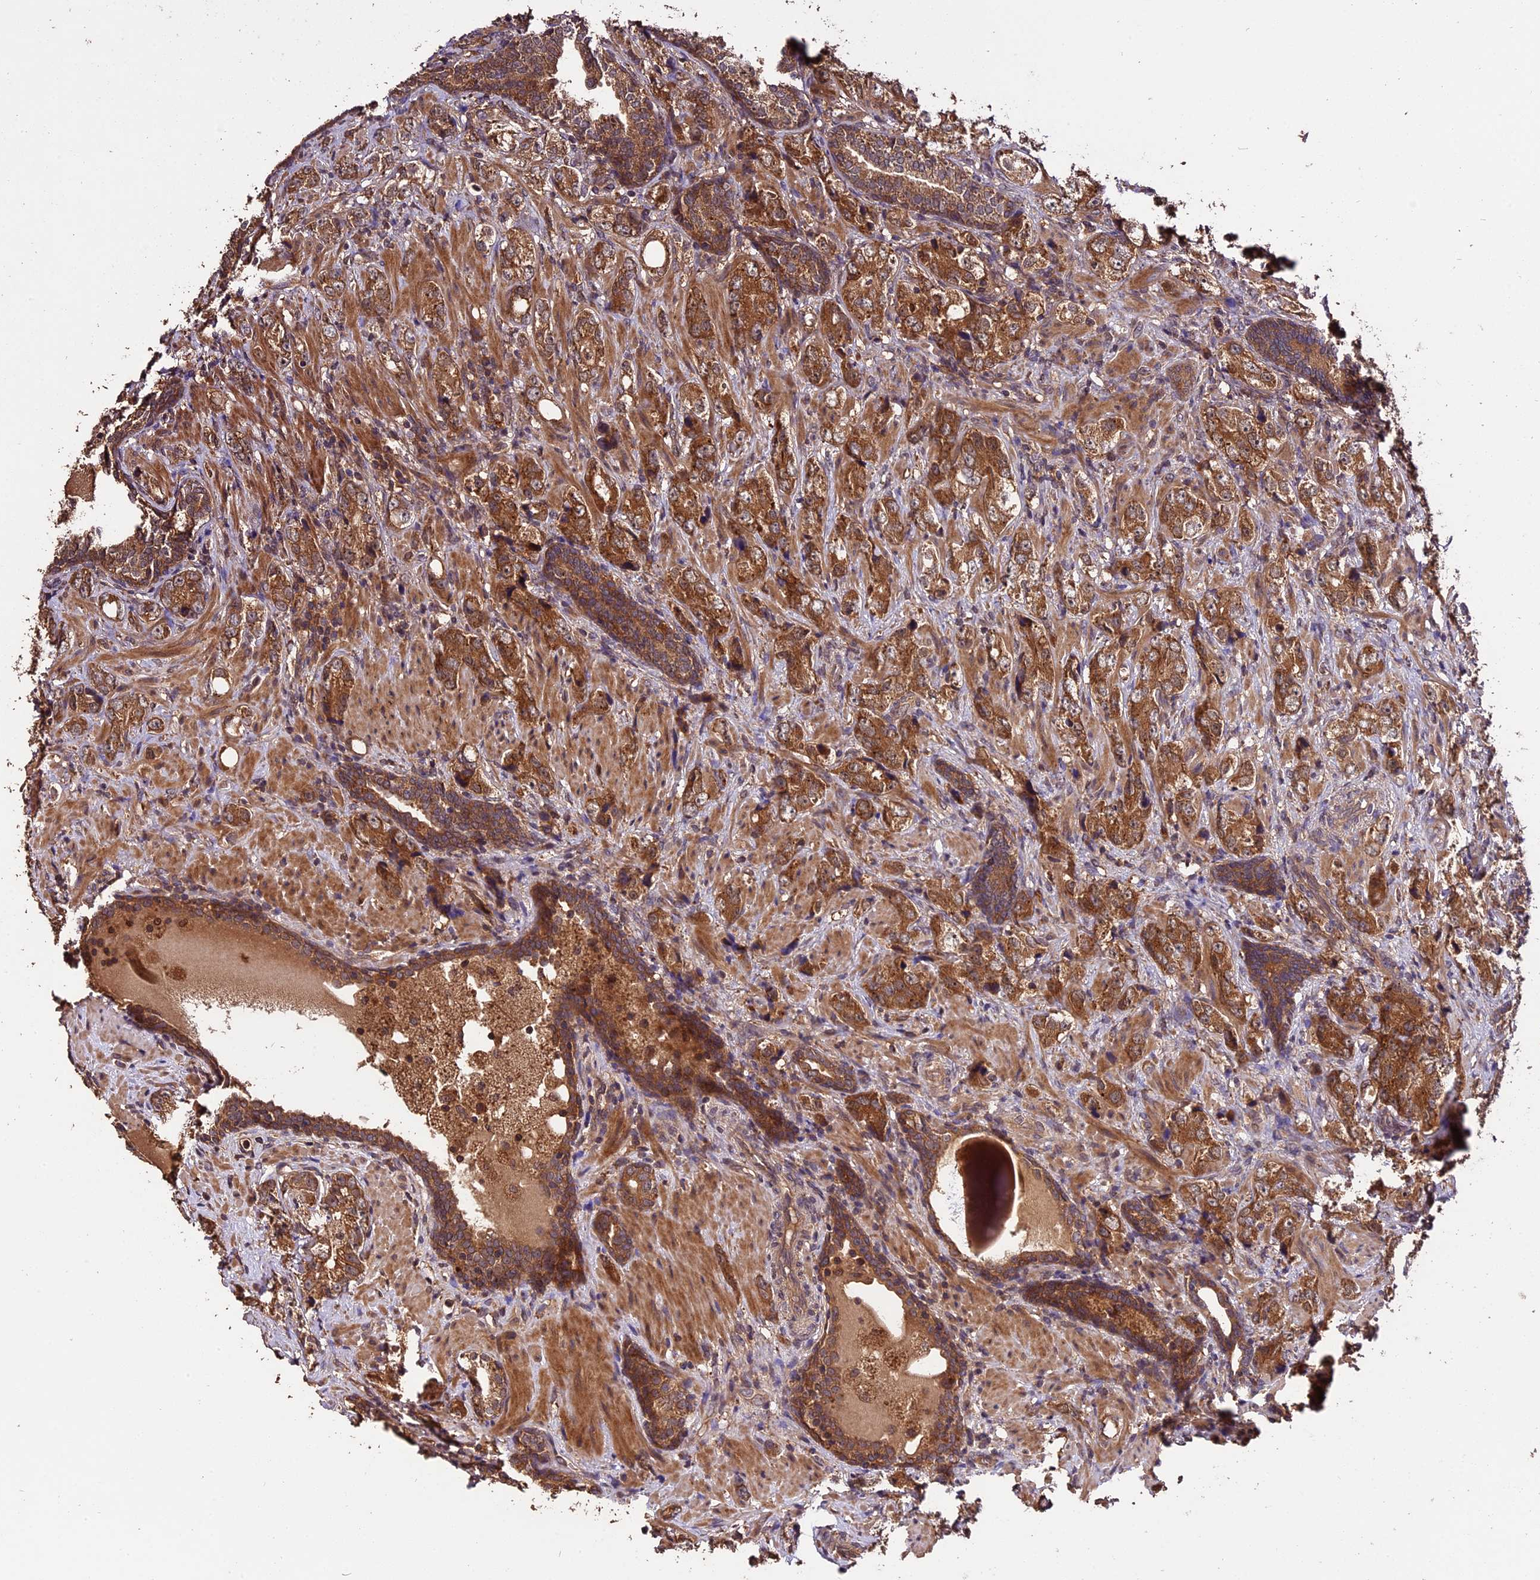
{"staining": {"intensity": "strong", "quantity": ">75%", "location": "cytoplasmic/membranous"}, "tissue": "prostate cancer", "cell_type": "Tumor cells", "image_type": "cancer", "snomed": [{"axis": "morphology", "description": "Adenocarcinoma, High grade"}, {"axis": "topography", "description": "Prostate"}], "caption": "Brown immunohistochemical staining in human high-grade adenocarcinoma (prostate) displays strong cytoplasmic/membranous positivity in about >75% of tumor cells.", "gene": "TRMT1", "patient": {"sex": "male", "age": 63}}